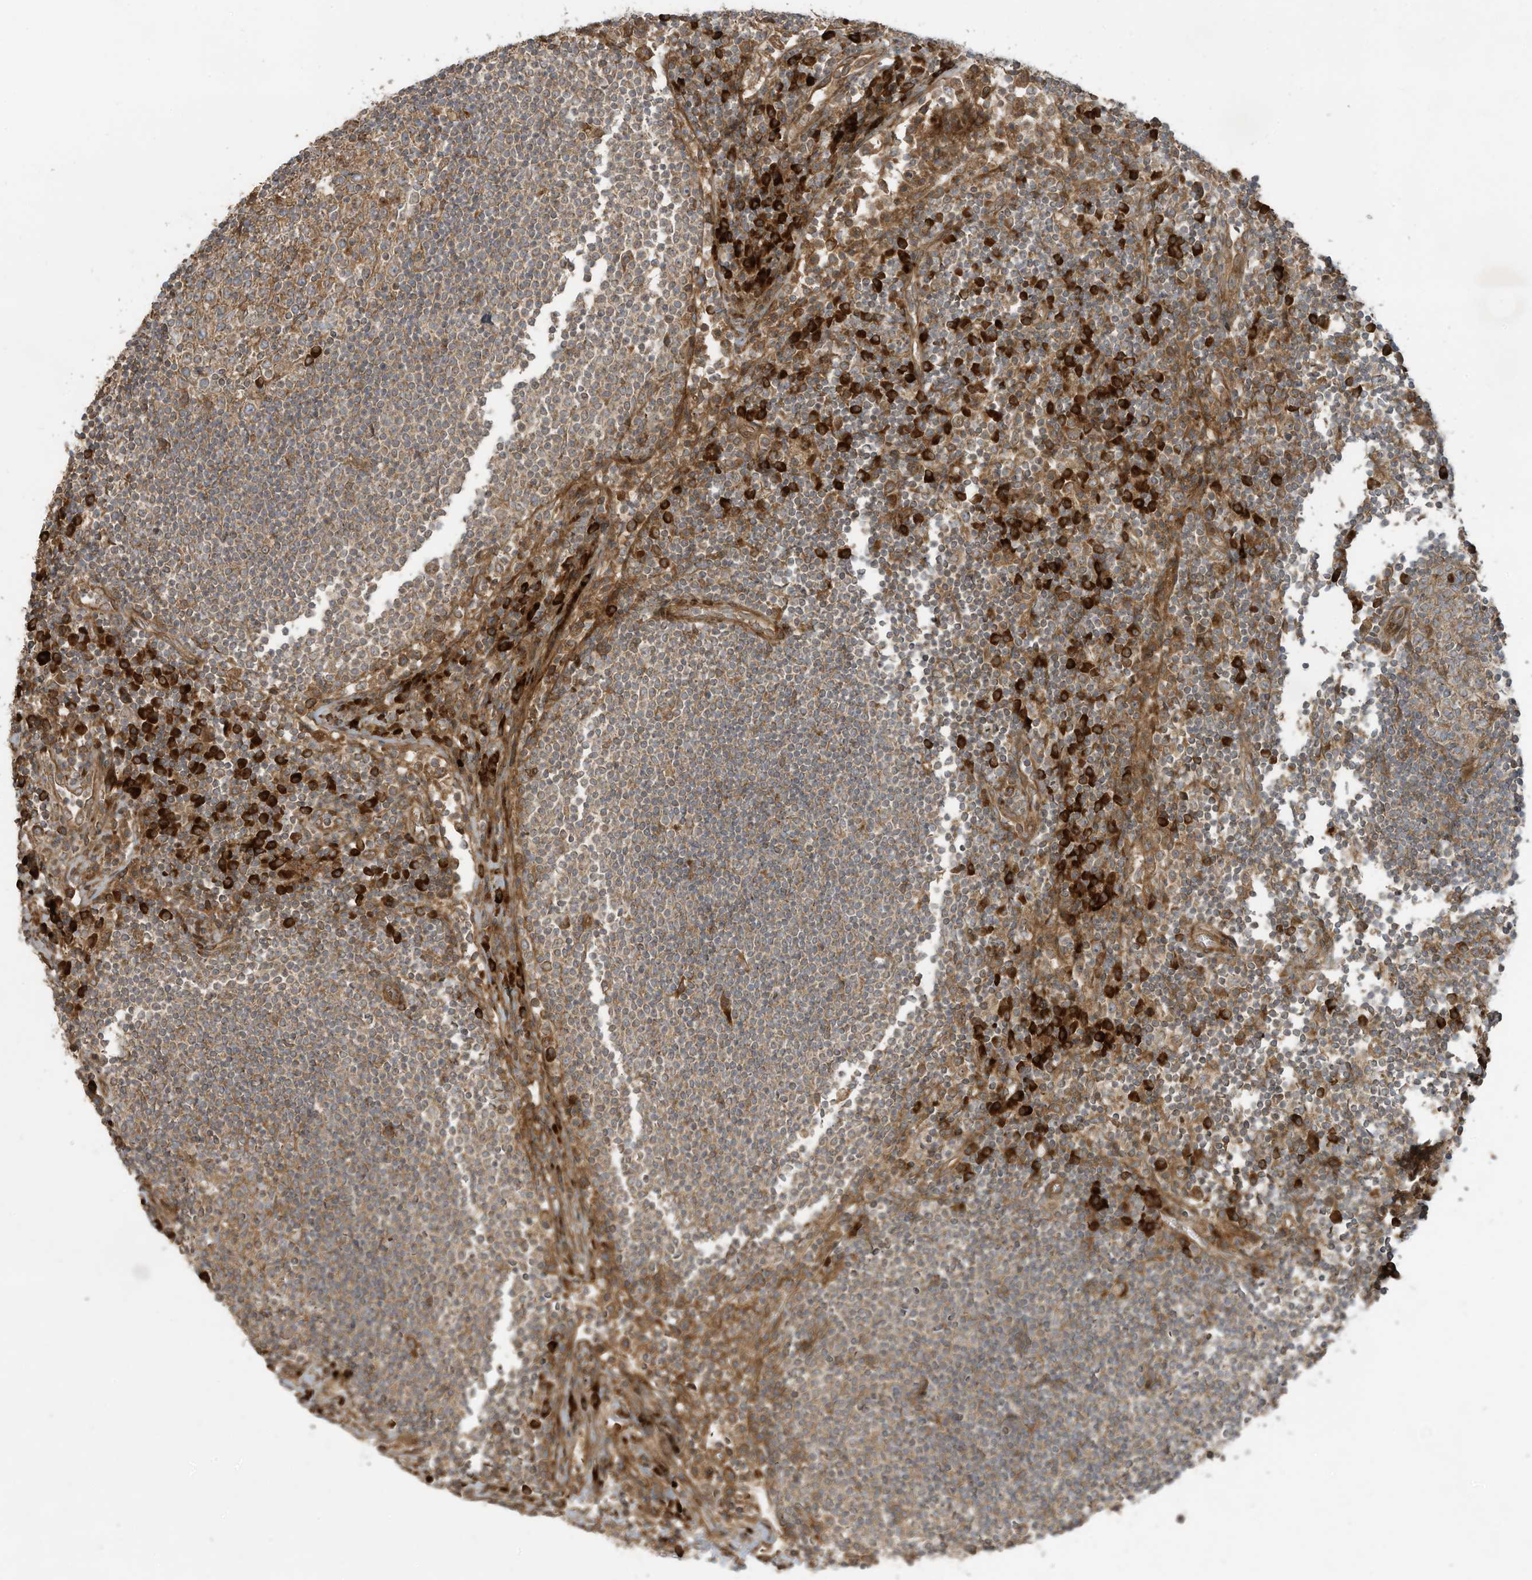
{"staining": {"intensity": "strong", "quantity": "<25%", "location": "cytoplasmic/membranous"}, "tissue": "lymph node", "cell_type": "Germinal center cells", "image_type": "normal", "snomed": [{"axis": "morphology", "description": "Normal tissue, NOS"}, {"axis": "topography", "description": "Lymph node"}], "caption": "About <25% of germinal center cells in normal human lymph node exhibit strong cytoplasmic/membranous protein positivity as visualized by brown immunohistochemical staining.", "gene": "DDIT4", "patient": {"sex": "female", "age": 53}}